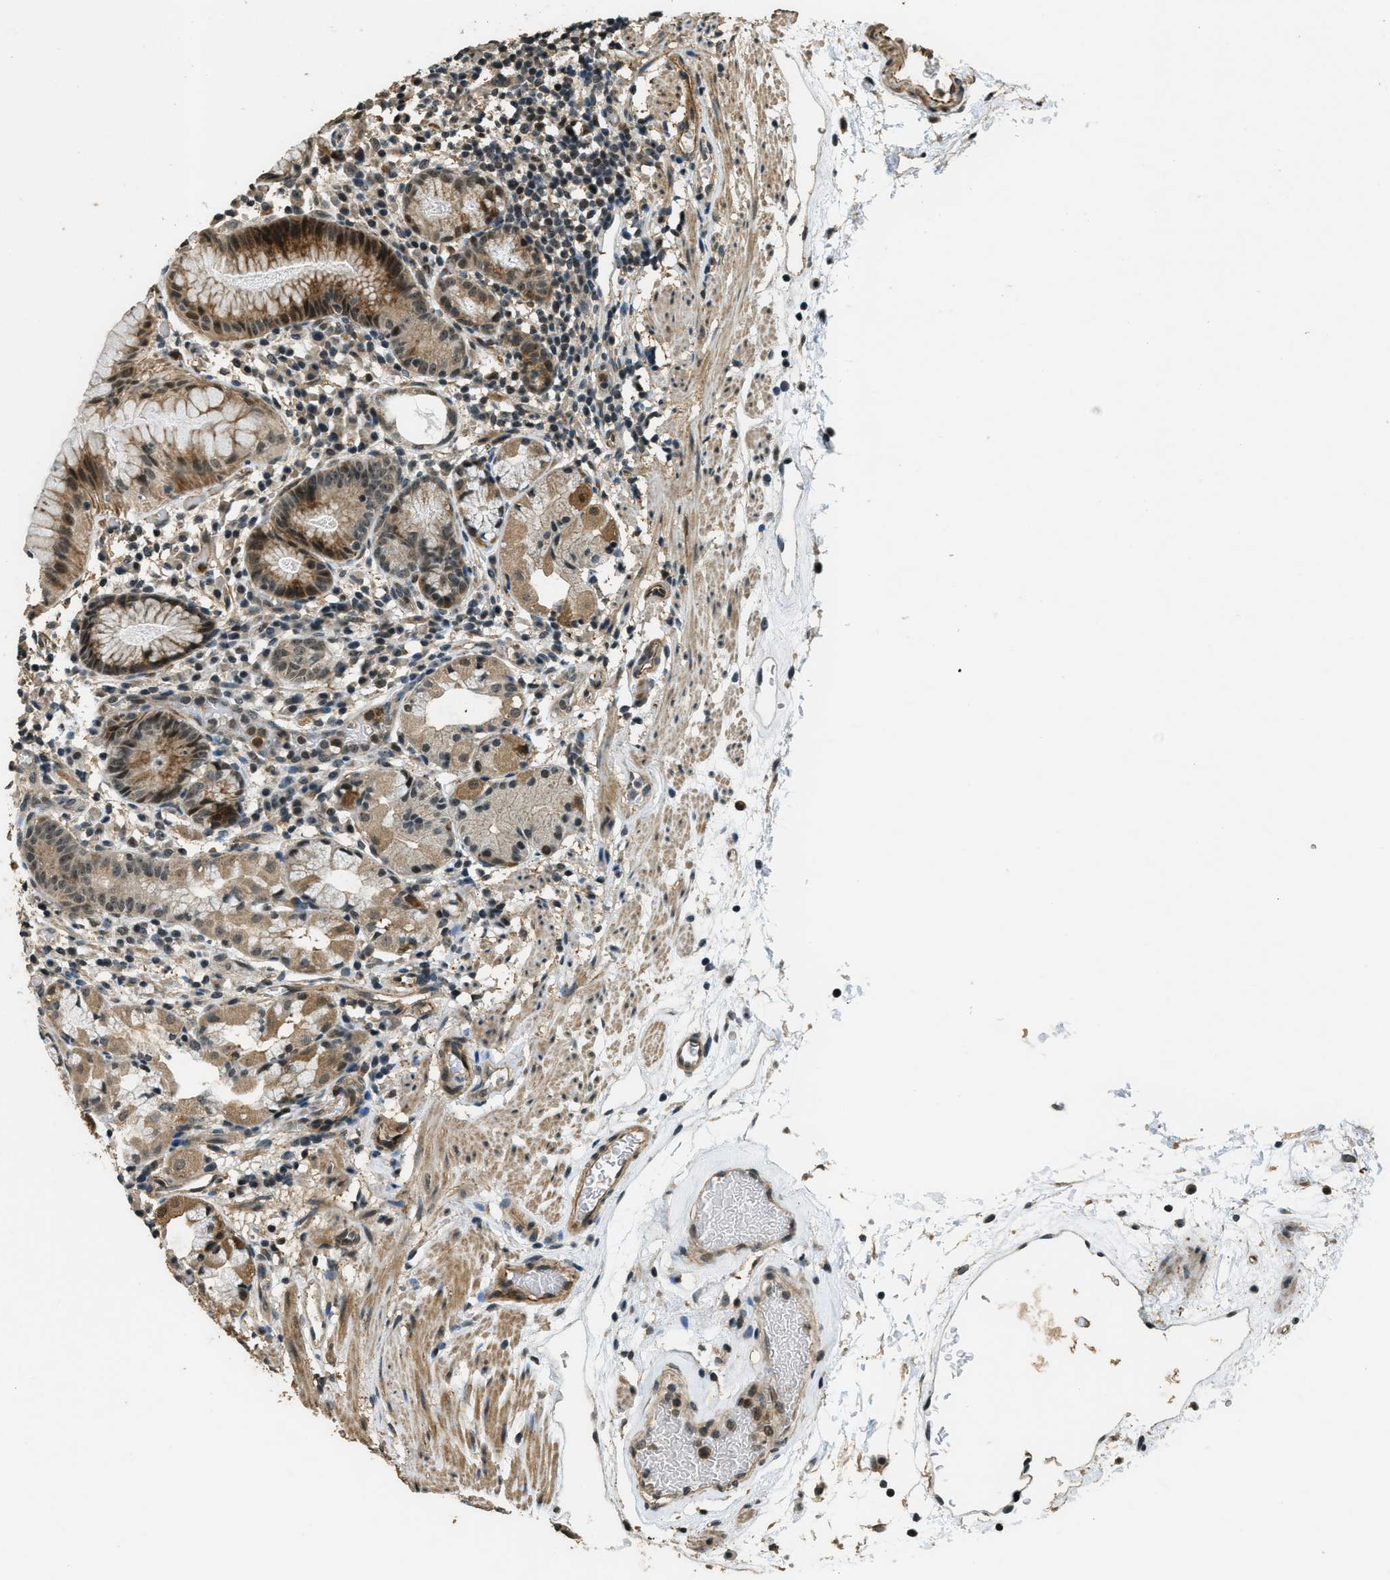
{"staining": {"intensity": "moderate", "quantity": ">75%", "location": "cytoplasmic/membranous,nuclear"}, "tissue": "stomach", "cell_type": "Glandular cells", "image_type": "normal", "snomed": [{"axis": "morphology", "description": "Normal tissue, NOS"}, {"axis": "topography", "description": "Stomach"}, {"axis": "topography", "description": "Stomach, lower"}], "caption": "Immunohistochemistry (IHC) staining of benign stomach, which shows medium levels of moderate cytoplasmic/membranous,nuclear expression in approximately >75% of glandular cells indicating moderate cytoplasmic/membranous,nuclear protein staining. The staining was performed using DAB (3,3'-diaminobenzidine) (brown) for protein detection and nuclei were counterstained in hematoxylin (blue).", "gene": "MED21", "patient": {"sex": "female", "age": 75}}